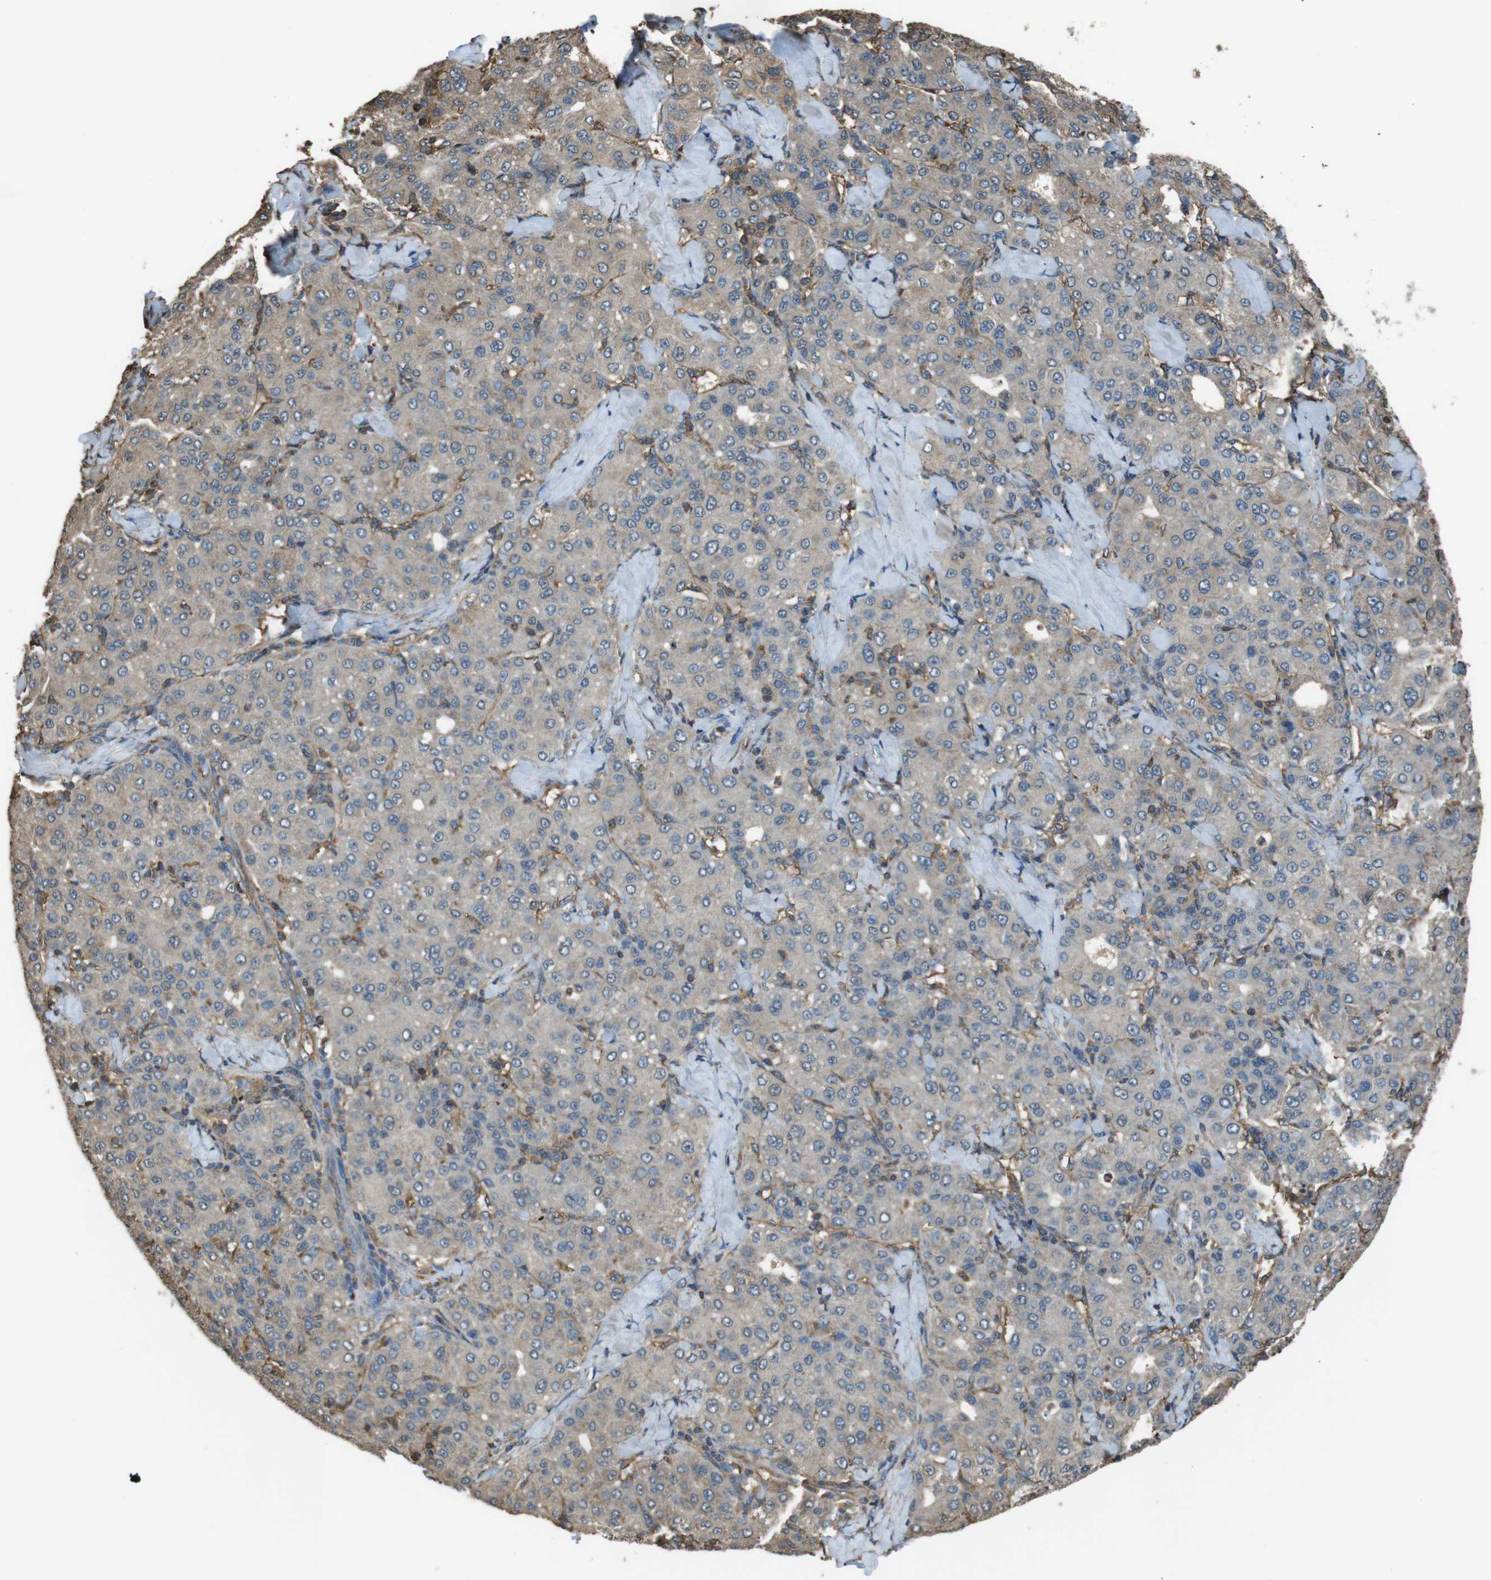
{"staining": {"intensity": "weak", "quantity": "<25%", "location": "cytoplasmic/membranous"}, "tissue": "liver cancer", "cell_type": "Tumor cells", "image_type": "cancer", "snomed": [{"axis": "morphology", "description": "Carcinoma, Hepatocellular, NOS"}, {"axis": "topography", "description": "Liver"}], "caption": "The immunohistochemistry image has no significant expression in tumor cells of liver cancer (hepatocellular carcinoma) tissue.", "gene": "FCAR", "patient": {"sex": "male", "age": 65}}